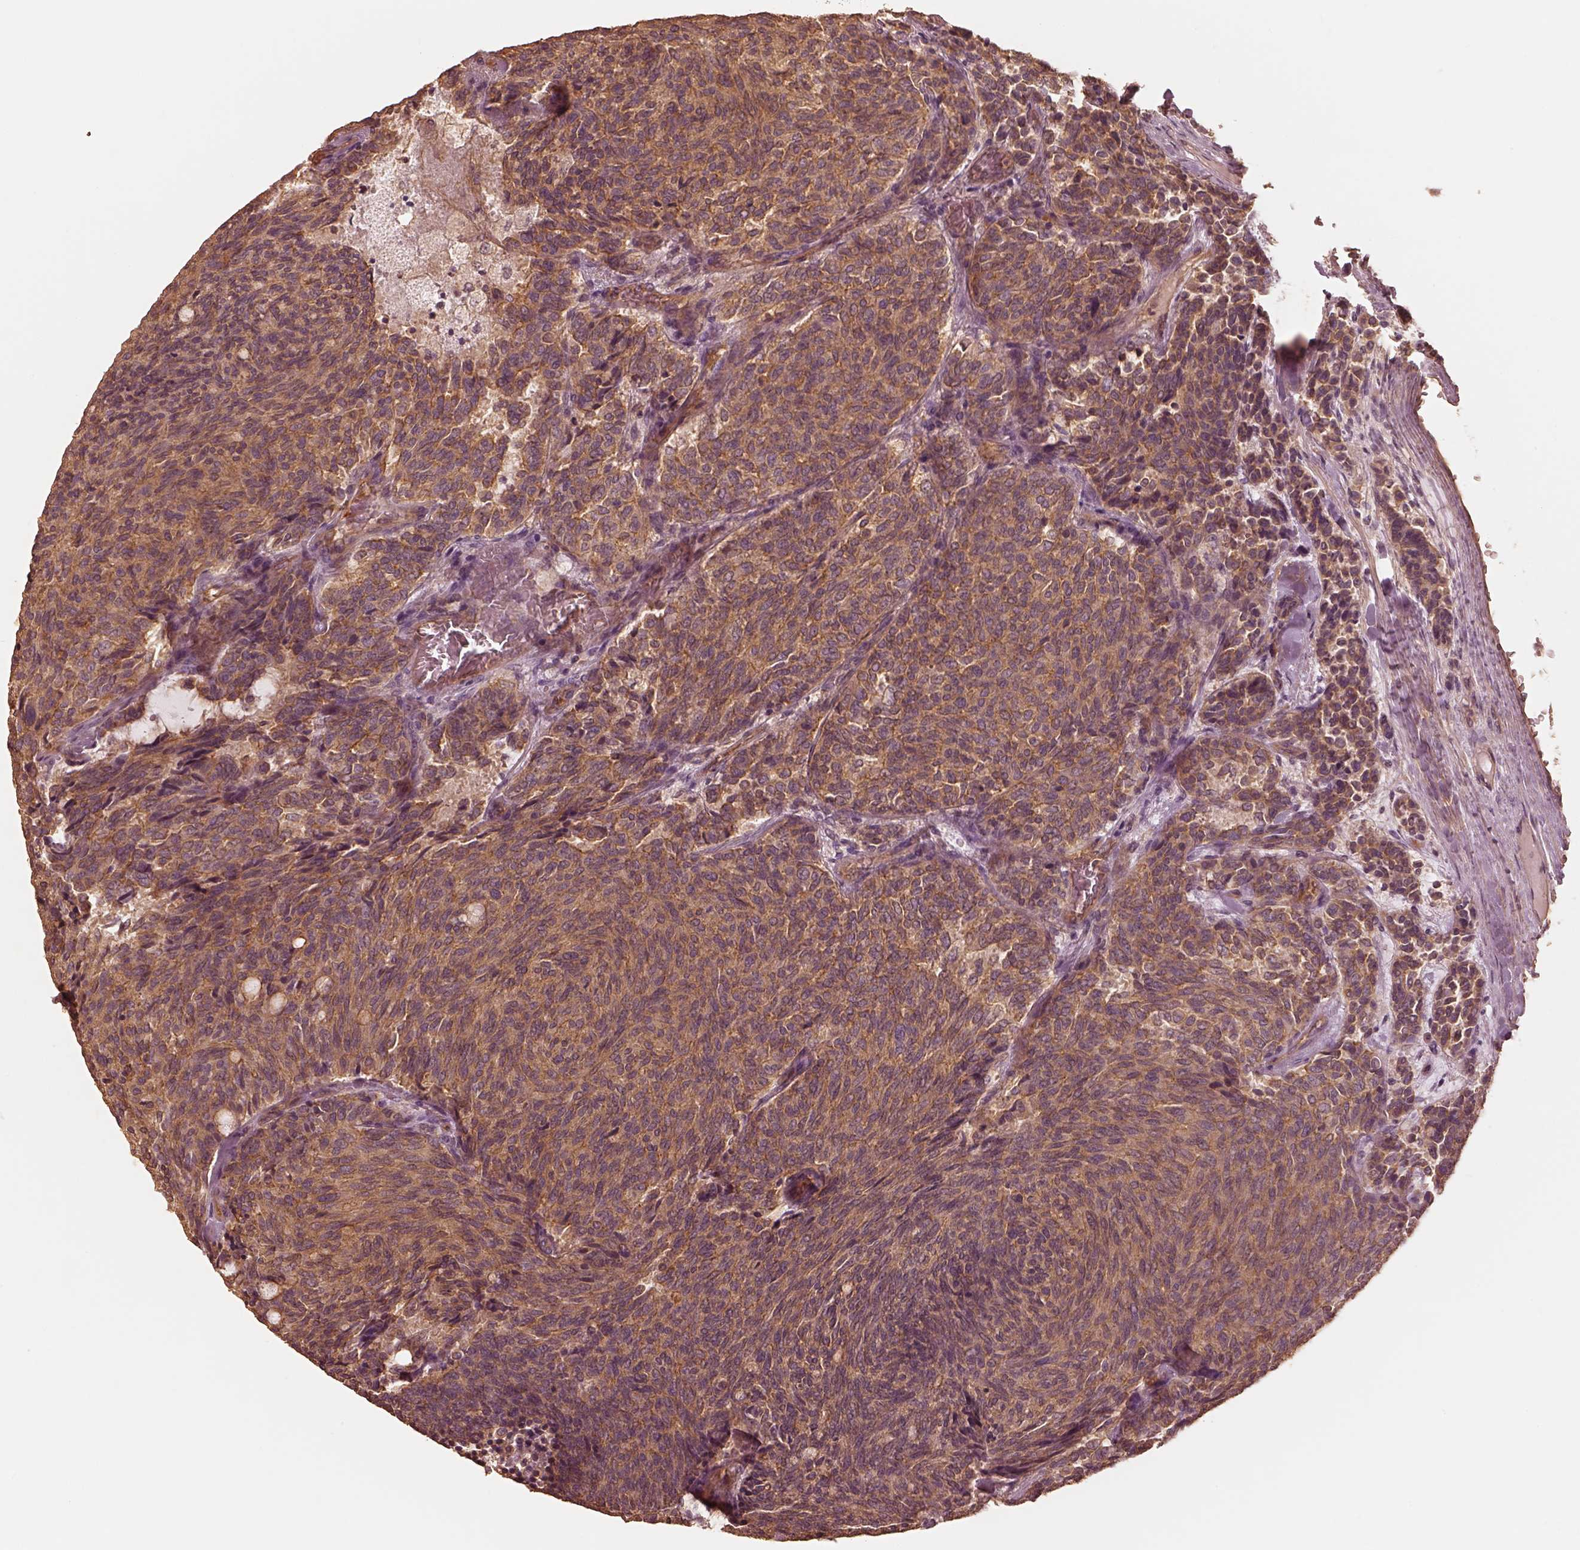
{"staining": {"intensity": "strong", "quantity": ">75%", "location": "cytoplasmic/membranous"}, "tissue": "carcinoid", "cell_type": "Tumor cells", "image_type": "cancer", "snomed": [{"axis": "morphology", "description": "Carcinoid, malignant, NOS"}, {"axis": "topography", "description": "Pancreas"}], "caption": "The immunohistochemical stain shows strong cytoplasmic/membranous positivity in tumor cells of carcinoid tissue.", "gene": "WDR7", "patient": {"sex": "female", "age": 54}}